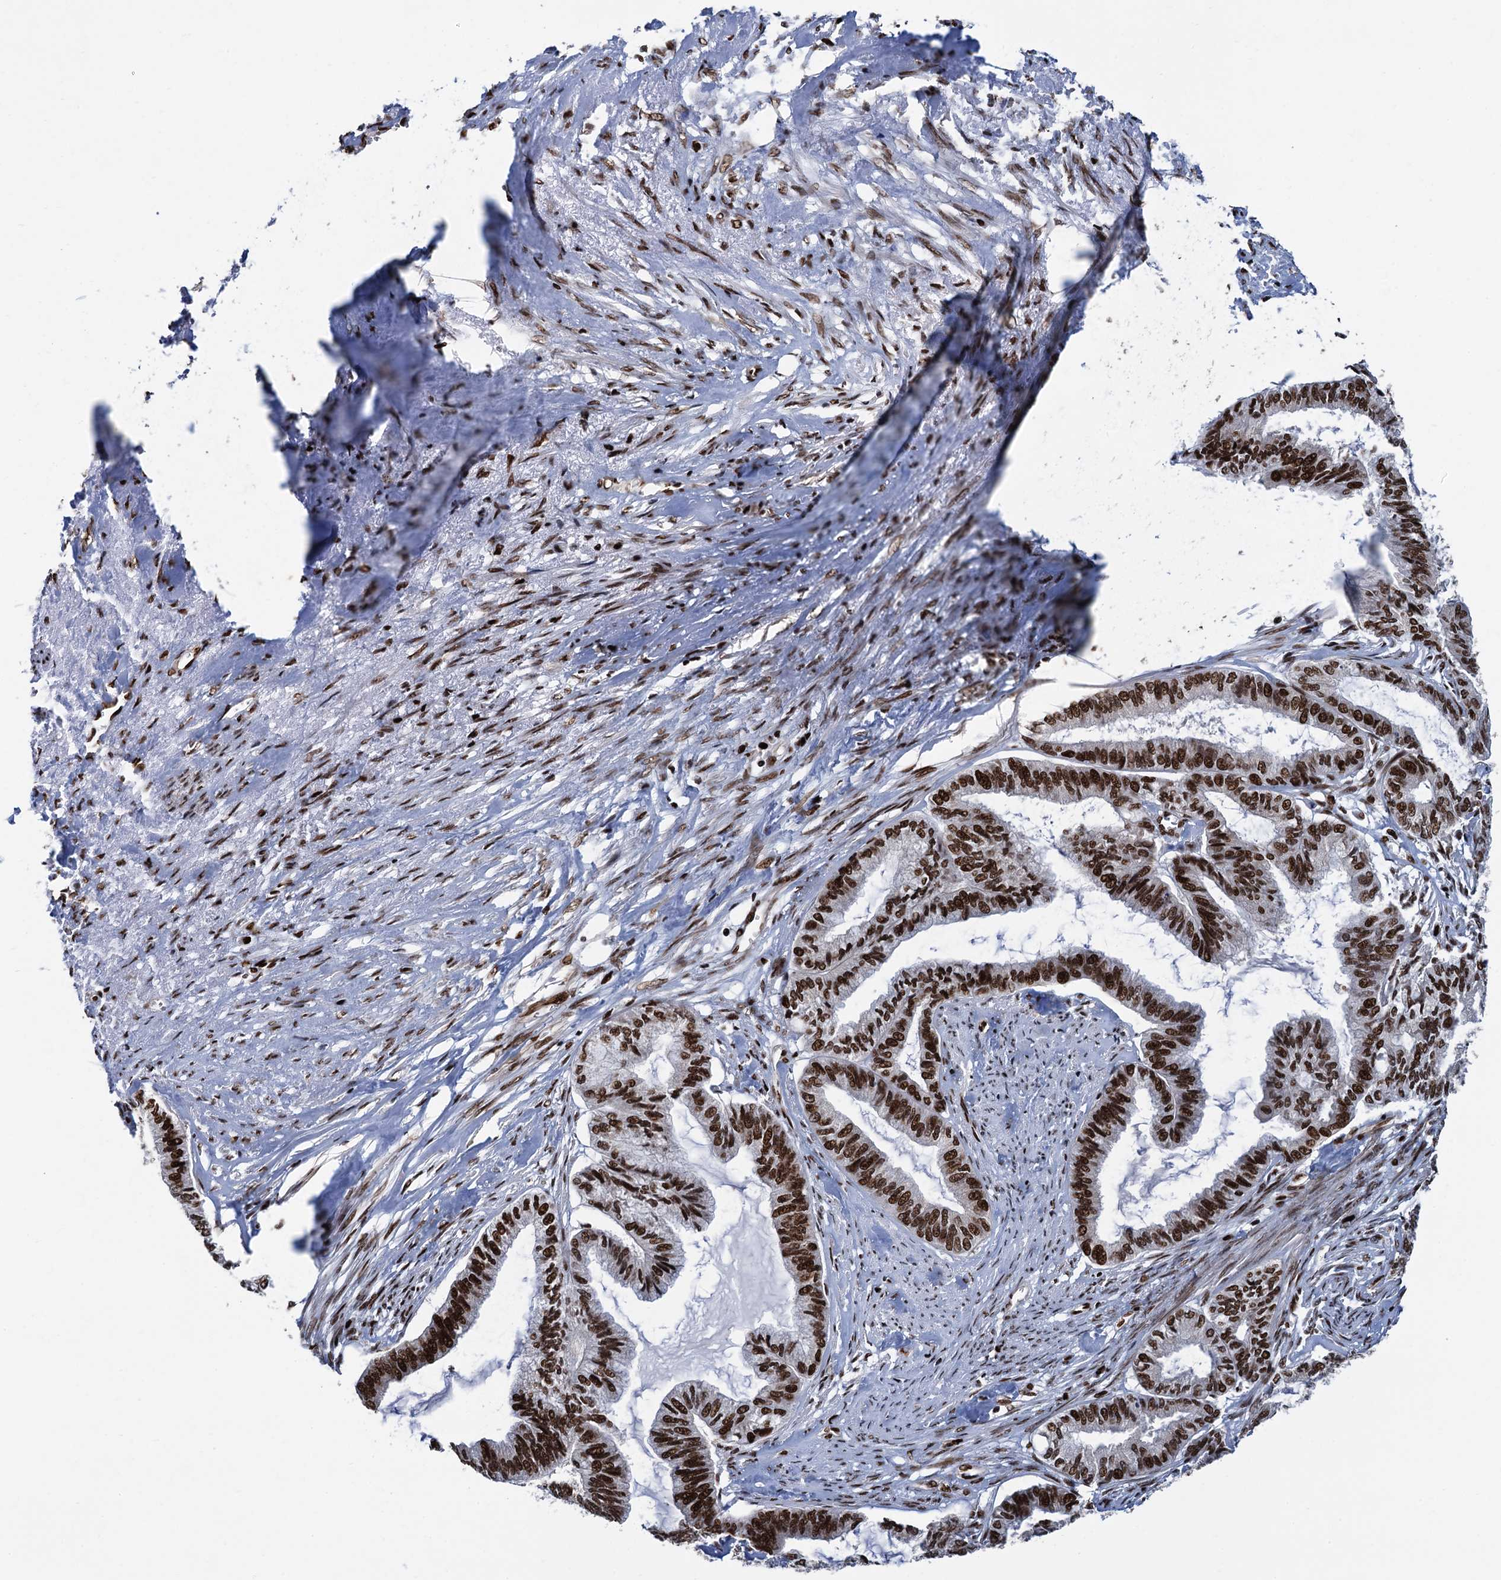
{"staining": {"intensity": "strong", "quantity": ">75%", "location": "nuclear"}, "tissue": "endometrial cancer", "cell_type": "Tumor cells", "image_type": "cancer", "snomed": [{"axis": "morphology", "description": "Adenocarcinoma, NOS"}, {"axis": "topography", "description": "Endometrium"}], "caption": "Endometrial cancer stained with DAB (3,3'-diaminobenzidine) immunohistochemistry exhibits high levels of strong nuclear staining in about >75% of tumor cells.", "gene": "PPP4R1", "patient": {"sex": "female", "age": 86}}